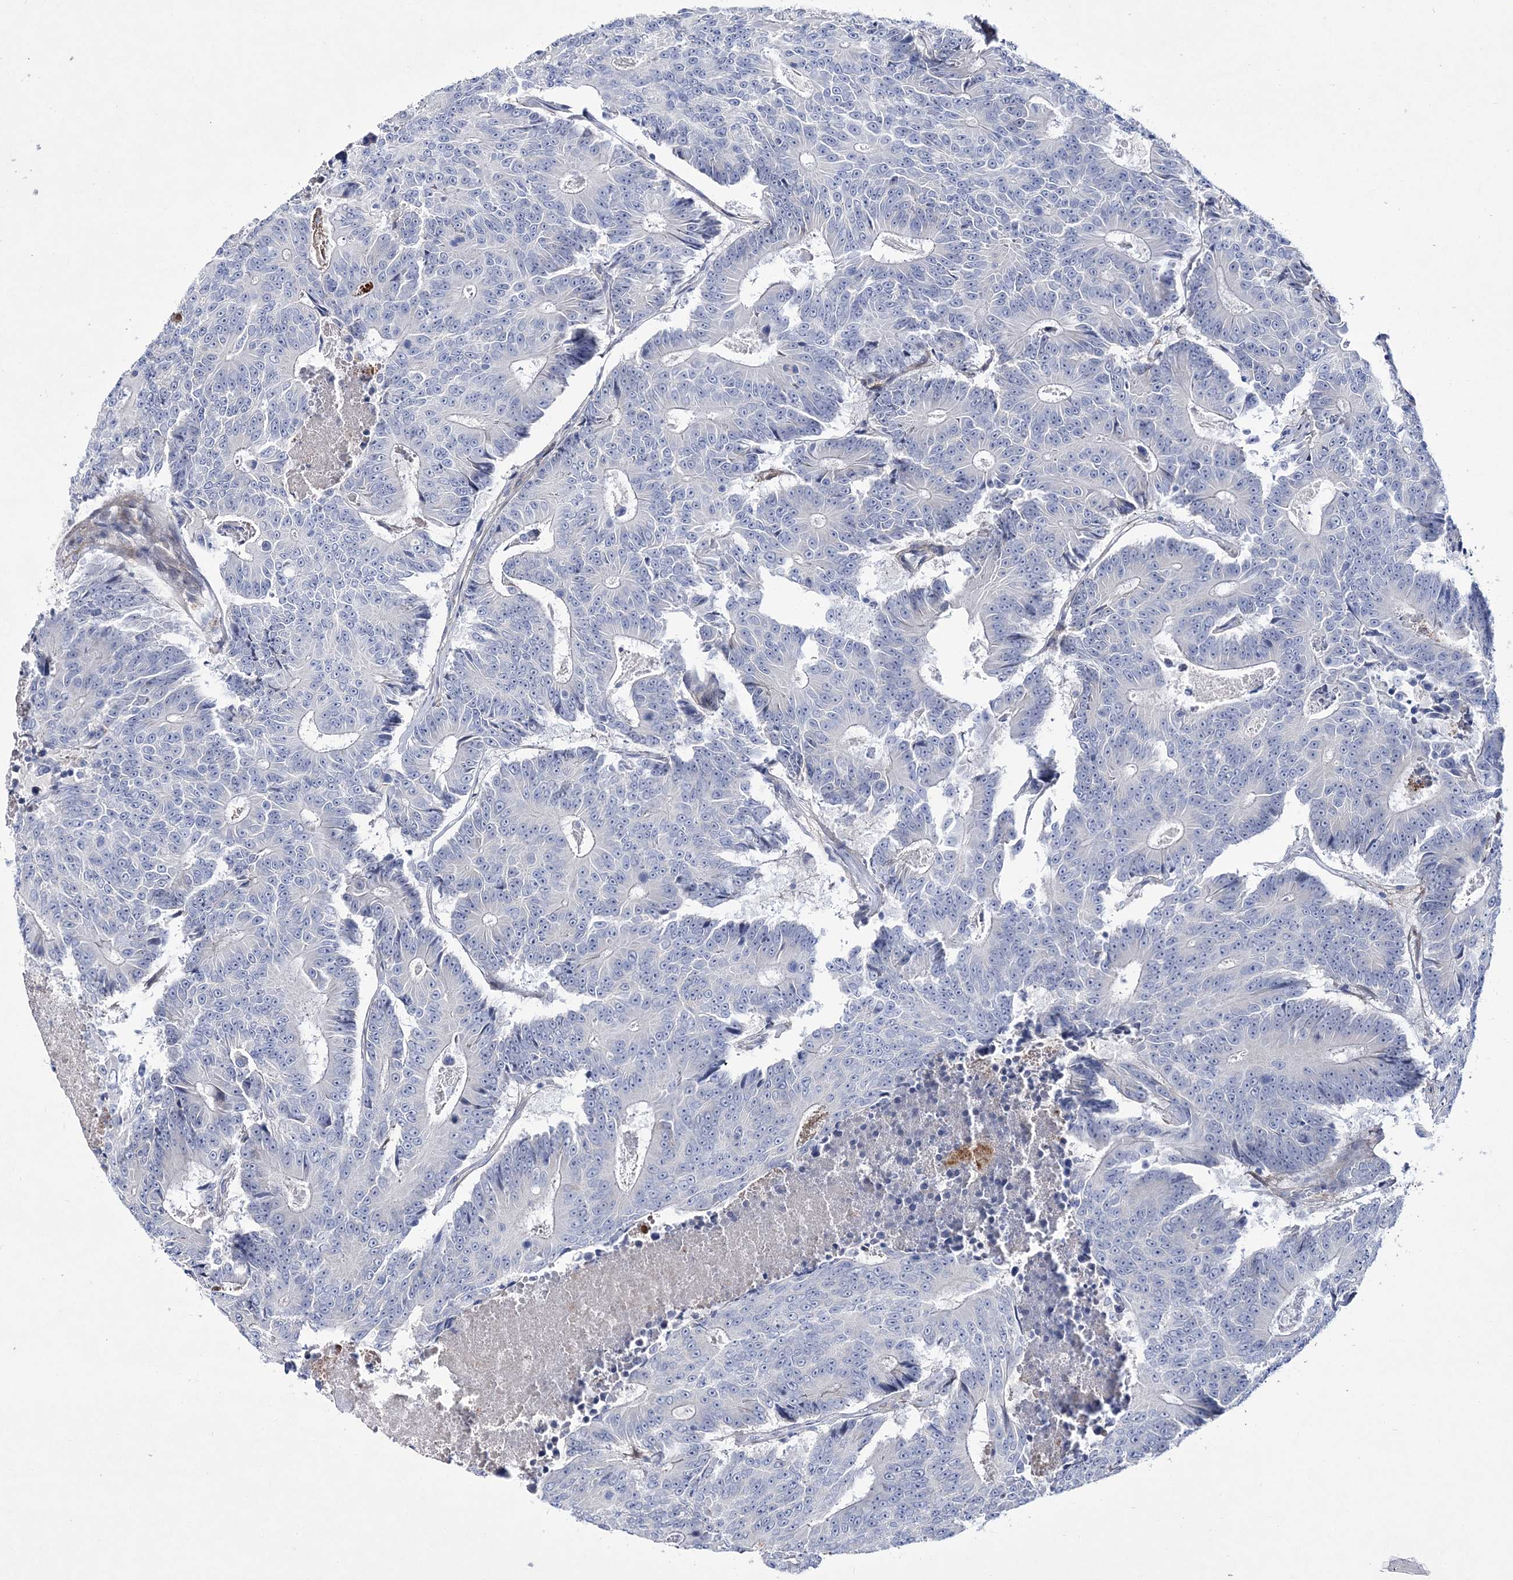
{"staining": {"intensity": "negative", "quantity": "none", "location": "none"}, "tissue": "colorectal cancer", "cell_type": "Tumor cells", "image_type": "cancer", "snomed": [{"axis": "morphology", "description": "Adenocarcinoma, NOS"}, {"axis": "topography", "description": "Colon"}], "caption": "Protein analysis of colorectal cancer (adenocarcinoma) demonstrates no significant positivity in tumor cells.", "gene": "ANO1", "patient": {"sex": "male", "age": 83}}